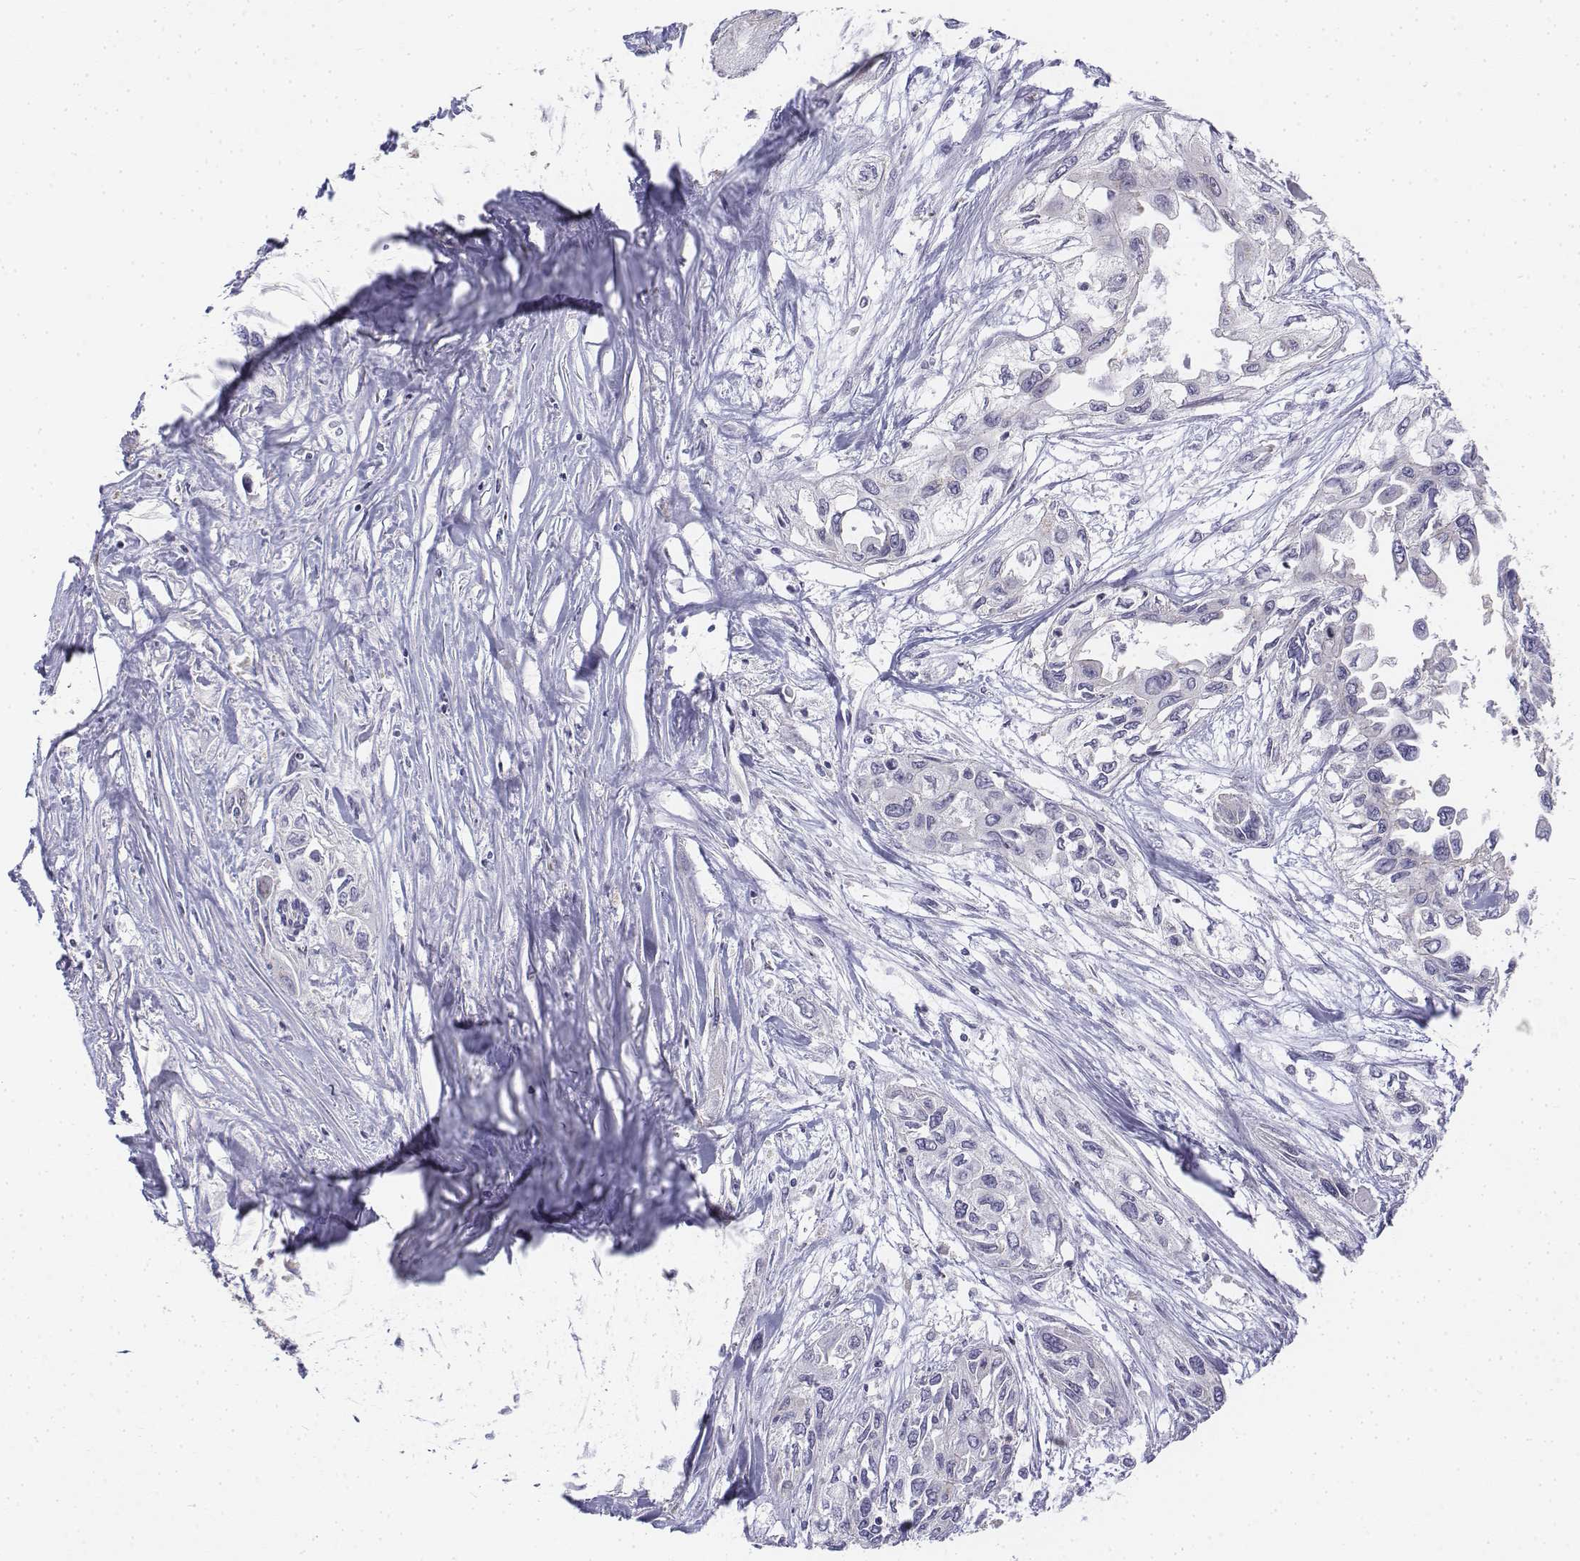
{"staining": {"intensity": "negative", "quantity": "none", "location": "none"}, "tissue": "pancreatic cancer", "cell_type": "Tumor cells", "image_type": "cancer", "snomed": [{"axis": "morphology", "description": "Adenocarcinoma, NOS"}, {"axis": "topography", "description": "Pancreas"}], "caption": "IHC histopathology image of human adenocarcinoma (pancreatic) stained for a protein (brown), which demonstrates no positivity in tumor cells. Brightfield microscopy of IHC stained with DAB (brown) and hematoxylin (blue), captured at high magnification.", "gene": "LGSN", "patient": {"sex": "female", "age": 55}}